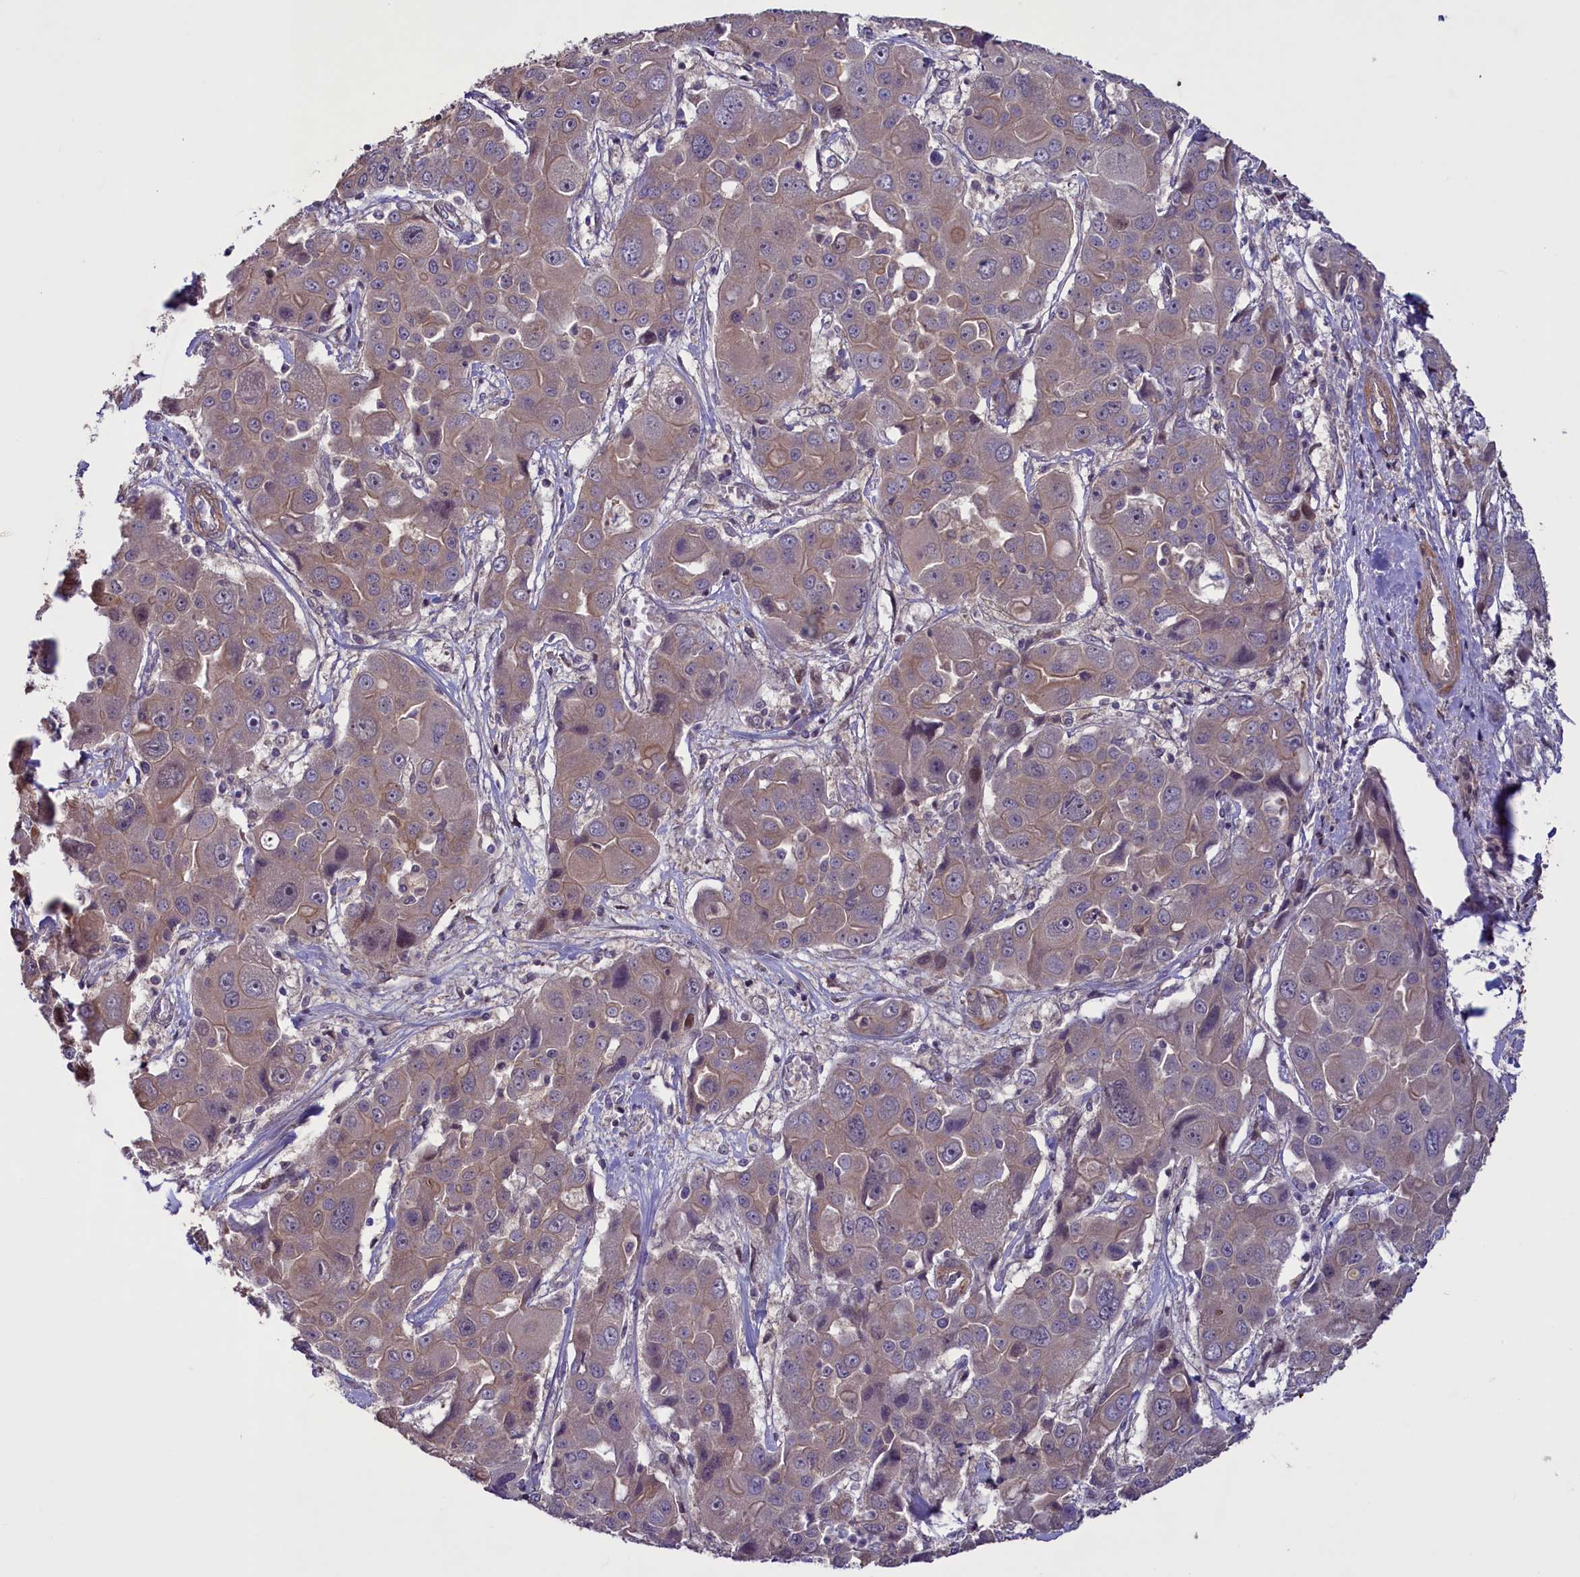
{"staining": {"intensity": "weak", "quantity": "<25%", "location": "cytoplasmic/membranous"}, "tissue": "liver cancer", "cell_type": "Tumor cells", "image_type": "cancer", "snomed": [{"axis": "morphology", "description": "Cholangiocarcinoma"}, {"axis": "topography", "description": "Liver"}], "caption": "The histopathology image shows no significant expression in tumor cells of liver cholangiocarcinoma. (Stains: DAB (3,3'-diaminobenzidine) IHC with hematoxylin counter stain, Microscopy: brightfield microscopy at high magnification).", "gene": "MAN2C1", "patient": {"sex": "male", "age": 67}}